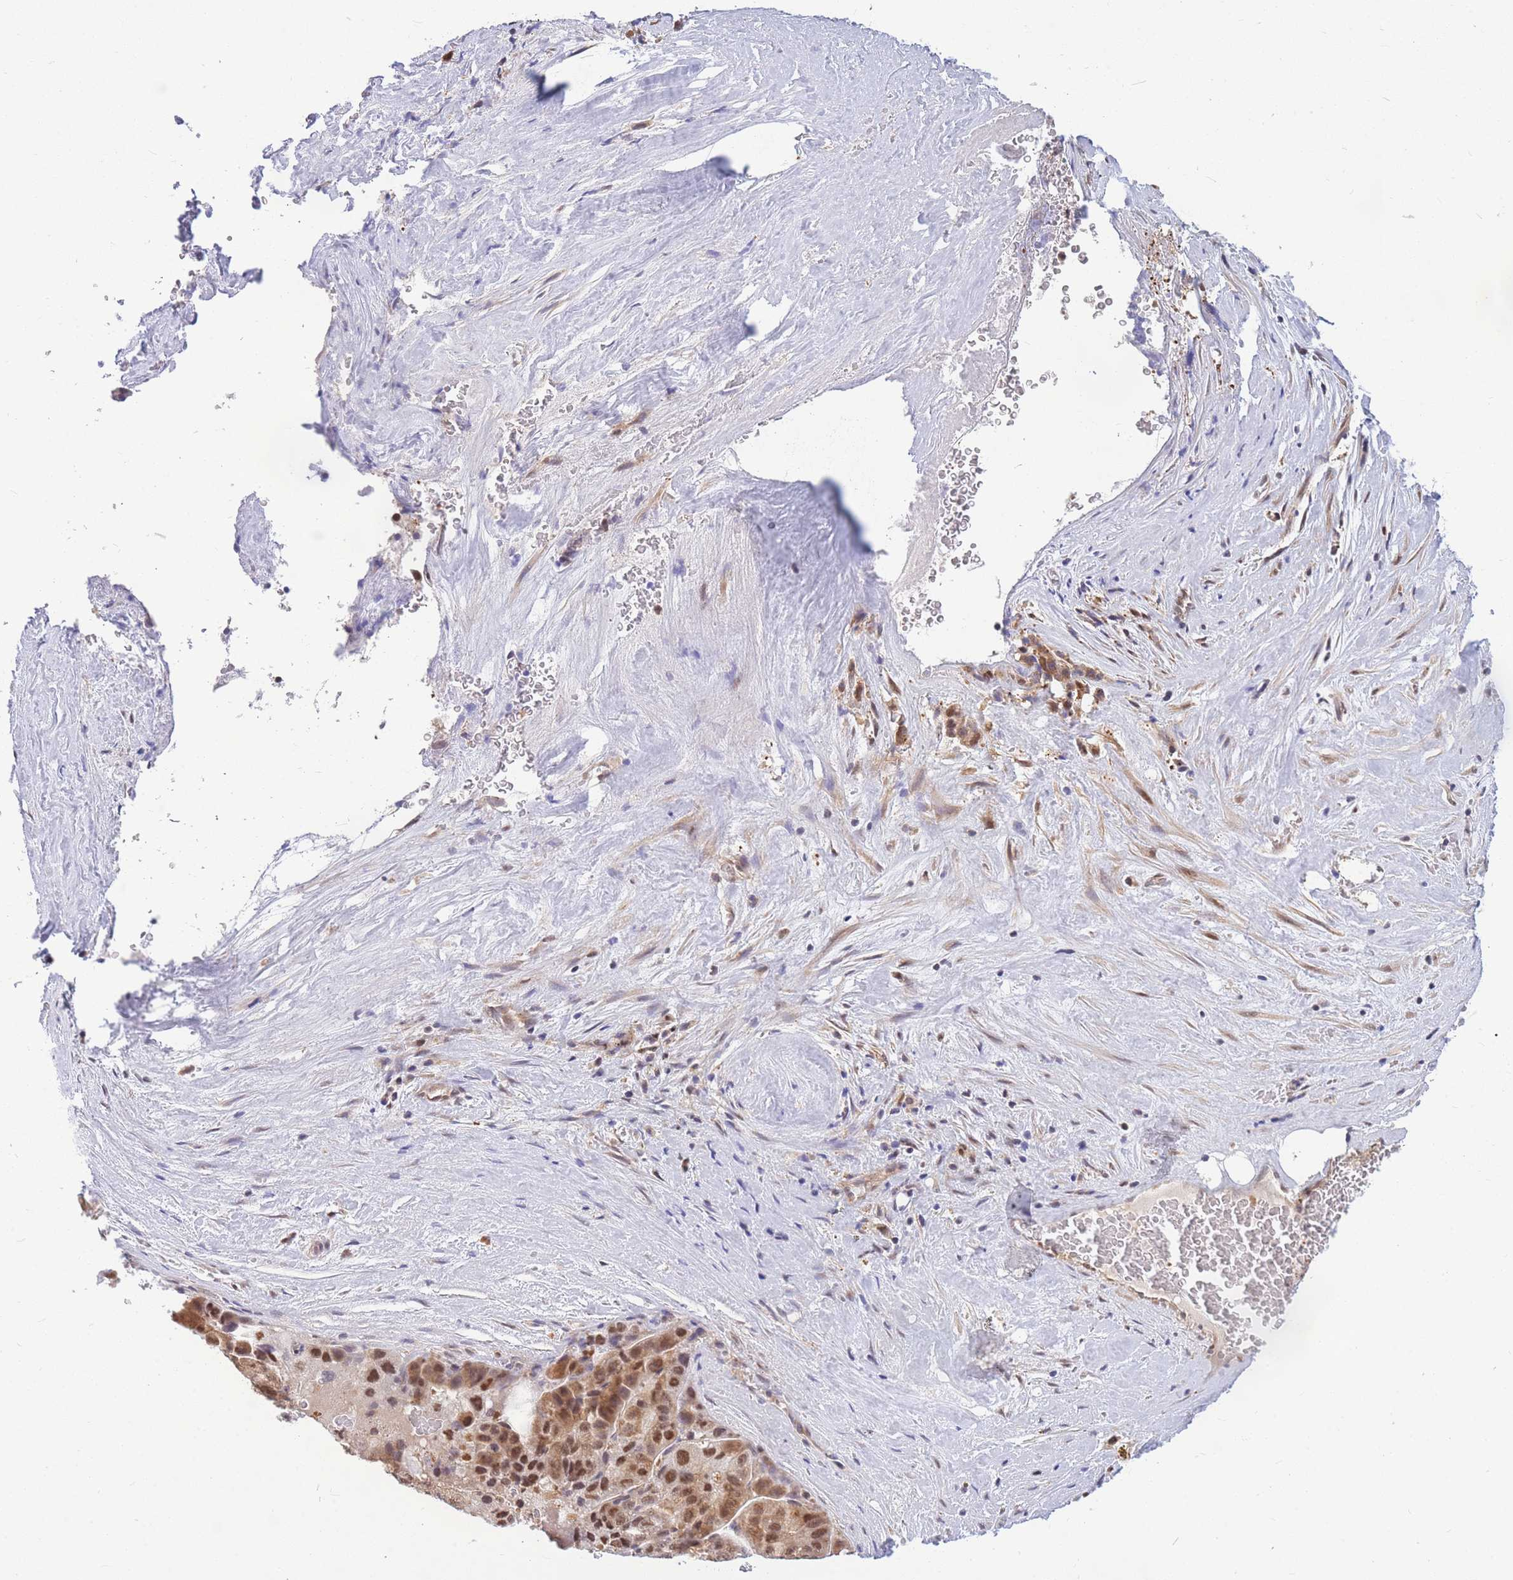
{"staining": {"intensity": "moderate", "quantity": ">75%", "location": "cytoplasmic/membranous,nuclear"}, "tissue": "liver cancer", "cell_type": "Tumor cells", "image_type": "cancer", "snomed": [{"axis": "morphology", "description": "Carcinoma, Hepatocellular, NOS"}, {"axis": "topography", "description": "Liver"}], "caption": "Approximately >75% of tumor cells in human liver hepatocellular carcinoma show moderate cytoplasmic/membranous and nuclear protein expression as visualized by brown immunohistochemical staining.", "gene": "CRACD", "patient": {"sex": "male", "age": 76}}